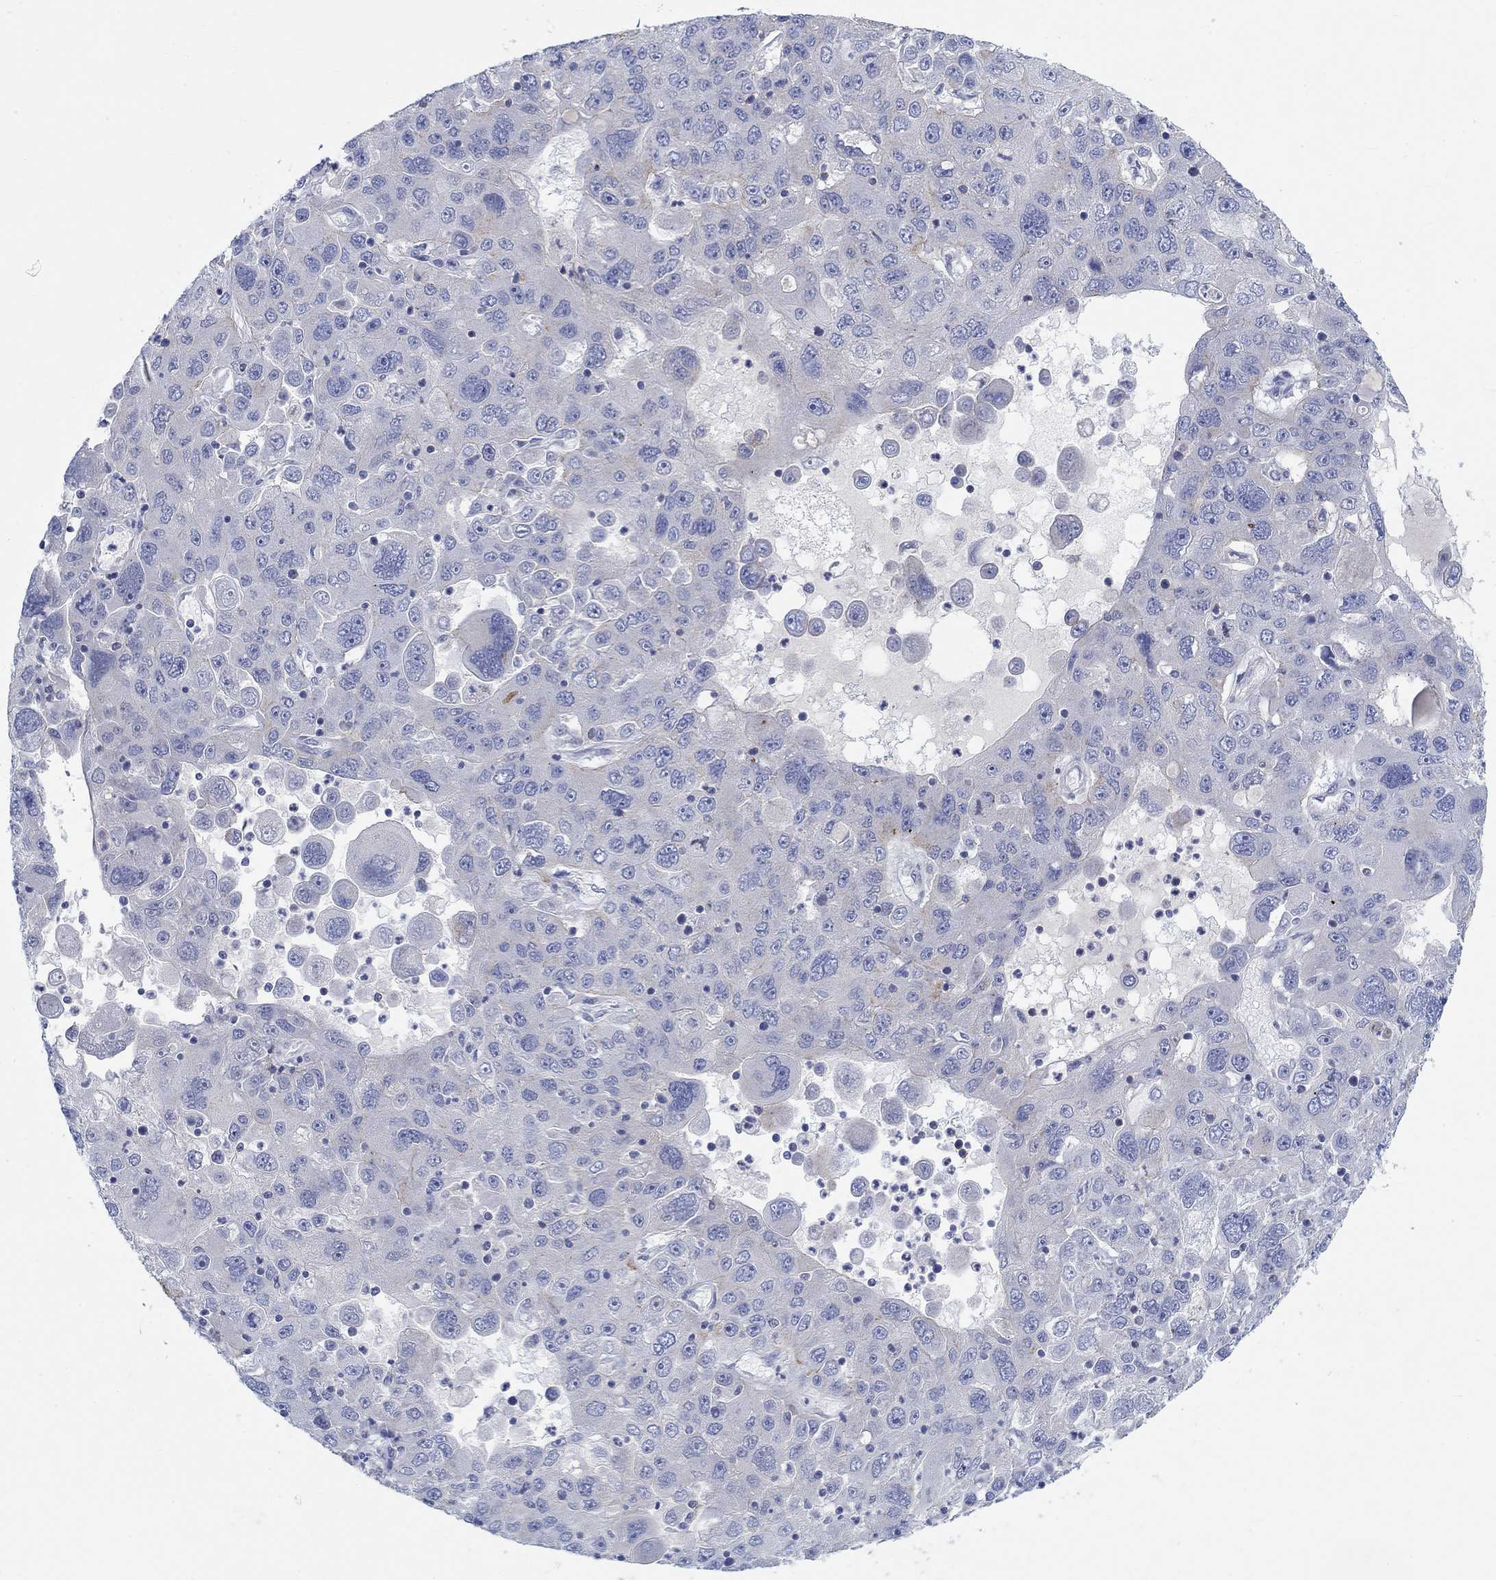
{"staining": {"intensity": "negative", "quantity": "none", "location": "none"}, "tissue": "stomach cancer", "cell_type": "Tumor cells", "image_type": "cancer", "snomed": [{"axis": "morphology", "description": "Adenocarcinoma, NOS"}, {"axis": "topography", "description": "Stomach"}], "caption": "Protein analysis of adenocarcinoma (stomach) shows no significant expression in tumor cells. (DAB immunohistochemistry (IHC) with hematoxylin counter stain).", "gene": "NAV3", "patient": {"sex": "male", "age": 56}}